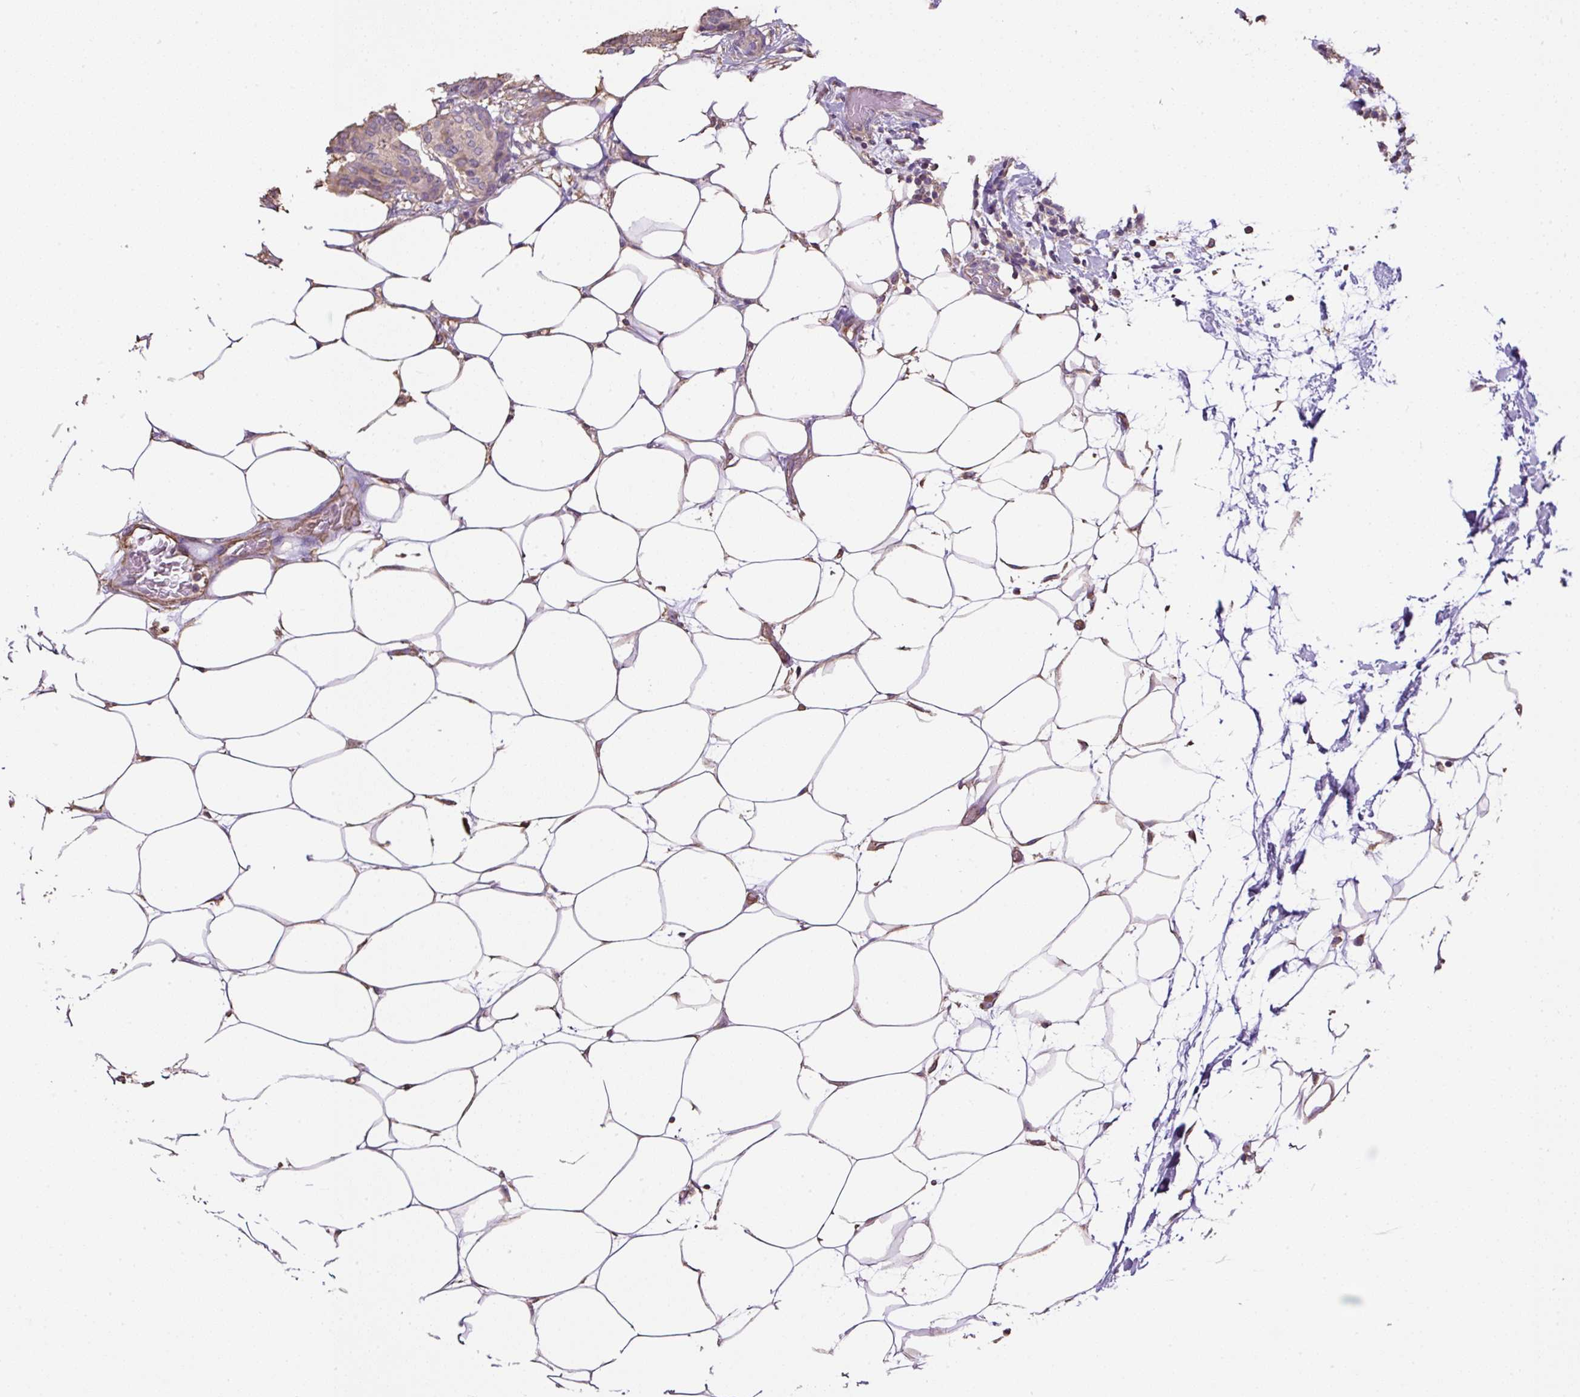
{"staining": {"intensity": "negative", "quantity": "none", "location": "none"}, "tissue": "breast cancer", "cell_type": "Tumor cells", "image_type": "cancer", "snomed": [{"axis": "morphology", "description": "Duct carcinoma"}, {"axis": "topography", "description": "Breast"}], "caption": "IHC histopathology image of neoplastic tissue: breast cancer stained with DAB (3,3'-diaminobenzidine) demonstrates no significant protein staining in tumor cells.", "gene": "PDIA2", "patient": {"sex": "female", "age": 75}}